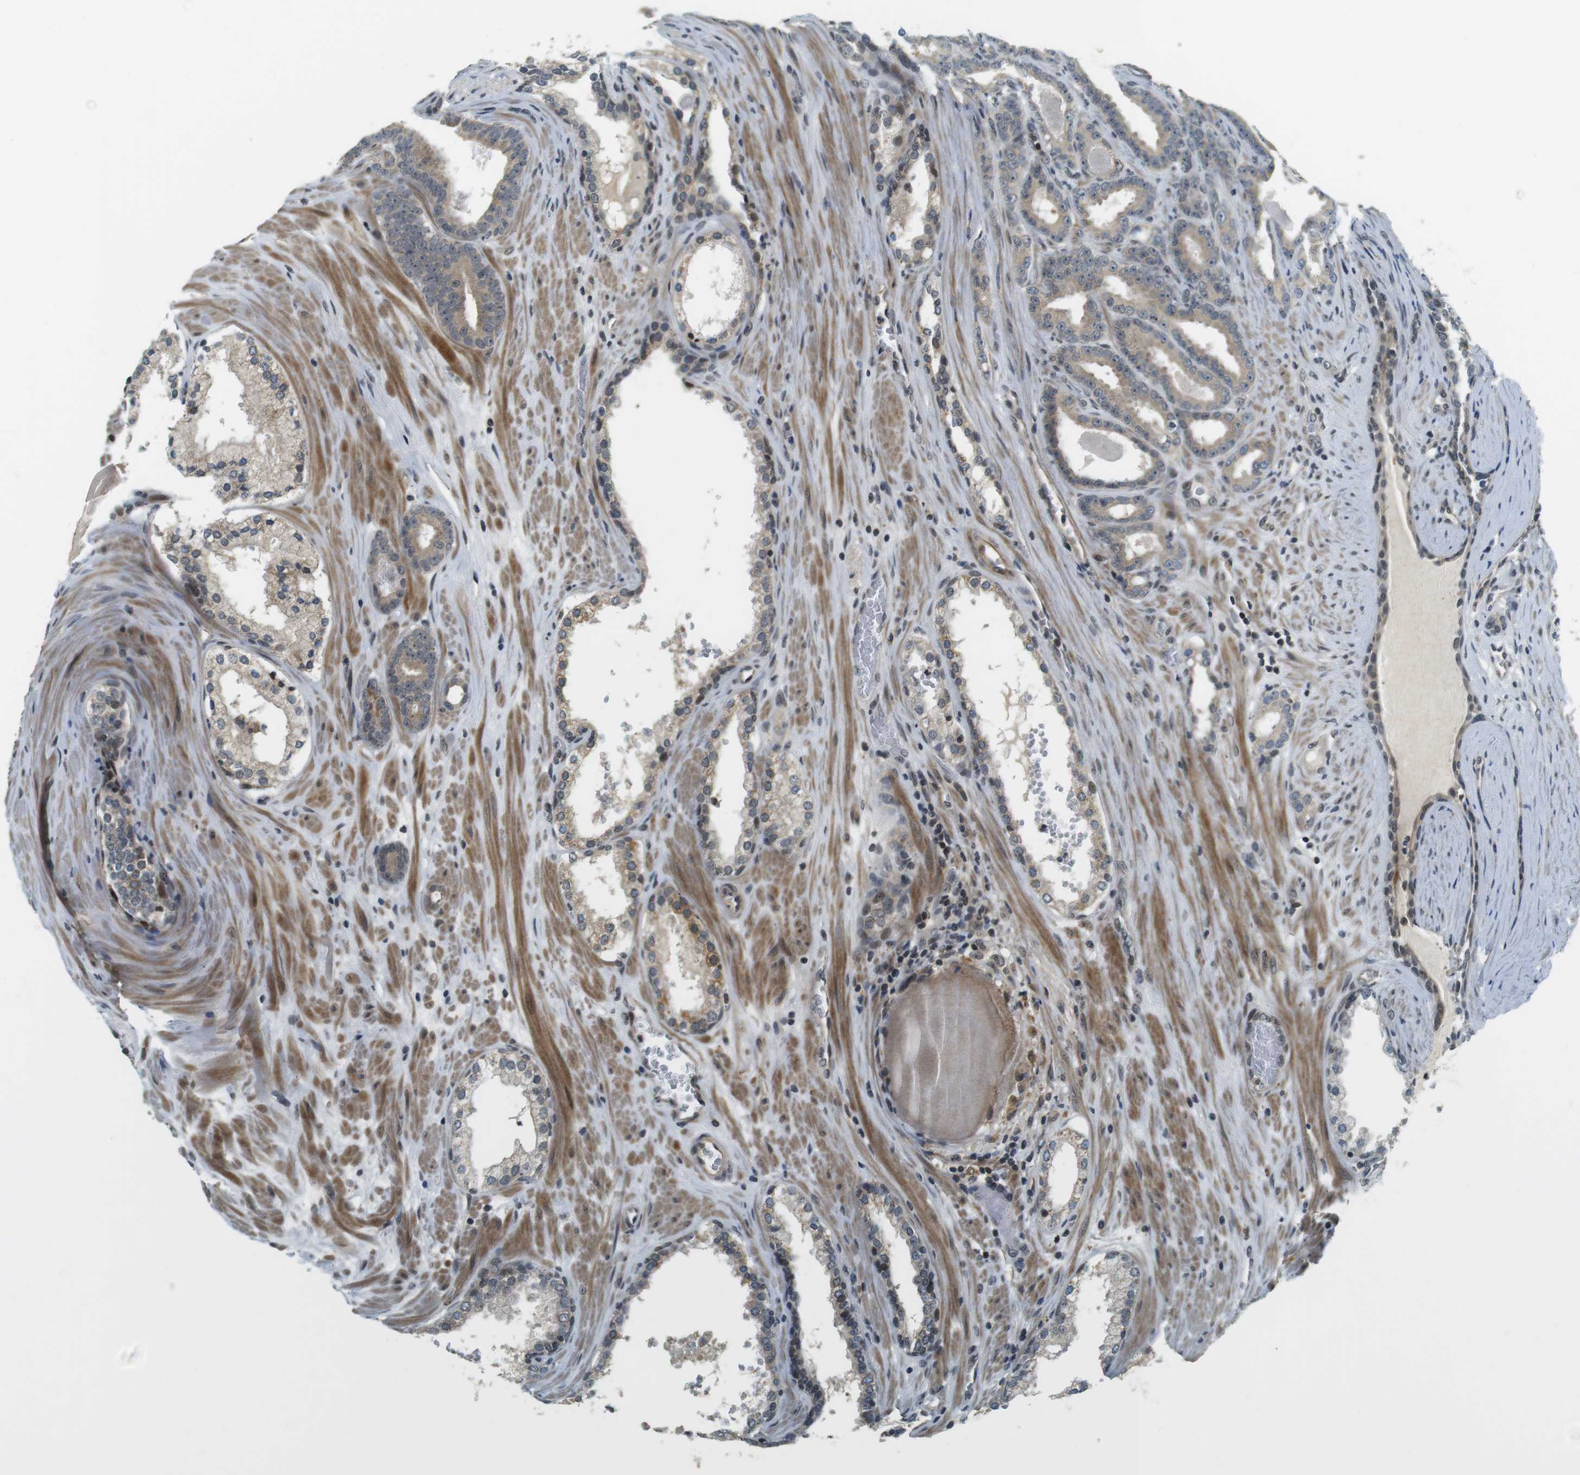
{"staining": {"intensity": "weak", "quantity": ">75%", "location": "cytoplasmic/membranous"}, "tissue": "prostate cancer", "cell_type": "Tumor cells", "image_type": "cancer", "snomed": [{"axis": "morphology", "description": "Adenocarcinoma, High grade"}, {"axis": "topography", "description": "Prostate"}], "caption": "Human prostate cancer (high-grade adenocarcinoma) stained with a brown dye reveals weak cytoplasmic/membranous positive staining in about >75% of tumor cells.", "gene": "BRD4", "patient": {"sex": "male", "age": 60}}